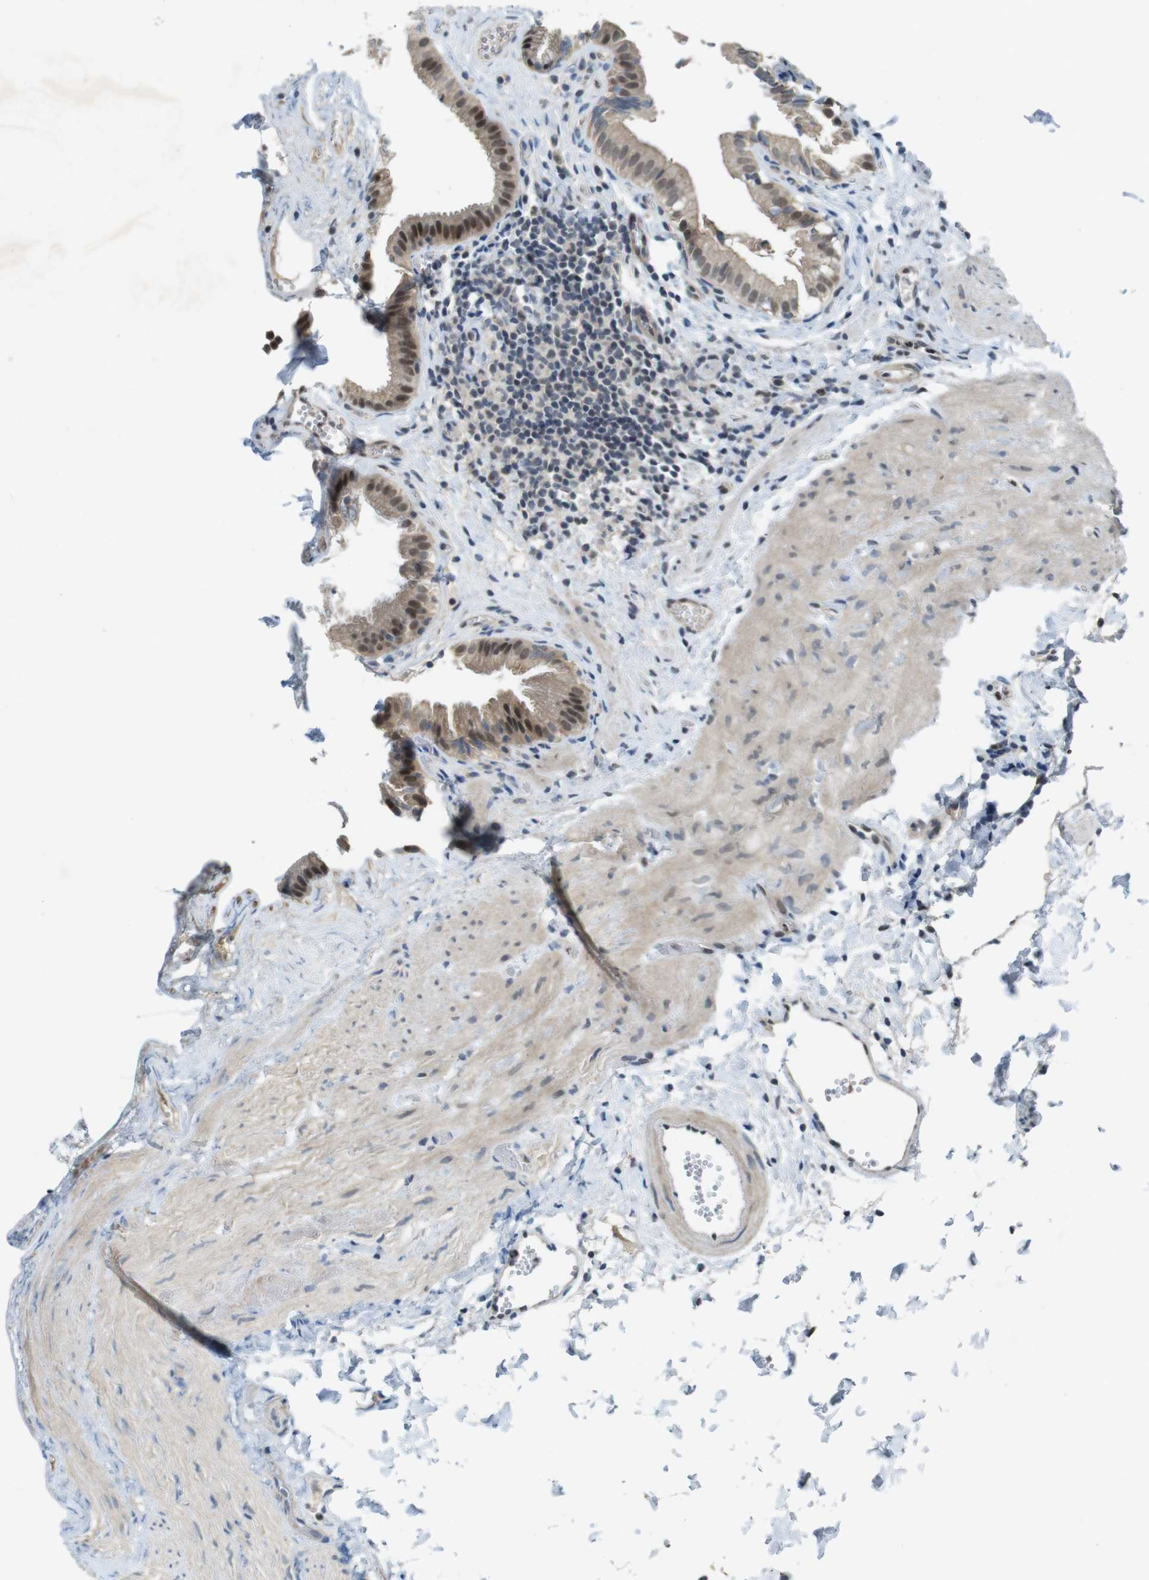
{"staining": {"intensity": "moderate", "quantity": ">75%", "location": "cytoplasmic/membranous,nuclear"}, "tissue": "gallbladder", "cell_type": "Glandular cells", "image_type": "normal", "snomed": [{"axis": "morphology", "description": "Normal tissue, NOS"}, {"axis": "topography", "description": "Gallbladder"}], "caption": "Immunohistochemistry (IHC) photomicrograph of benign human gallbladder stained for a protein (brown), which displays medium levels of moderate cytoplasmic/membranous,nuclear expression in about >75% of glandular cells.", "gene": "MAPKAPK5", "patient": {"sex": "female", "age": 24}}